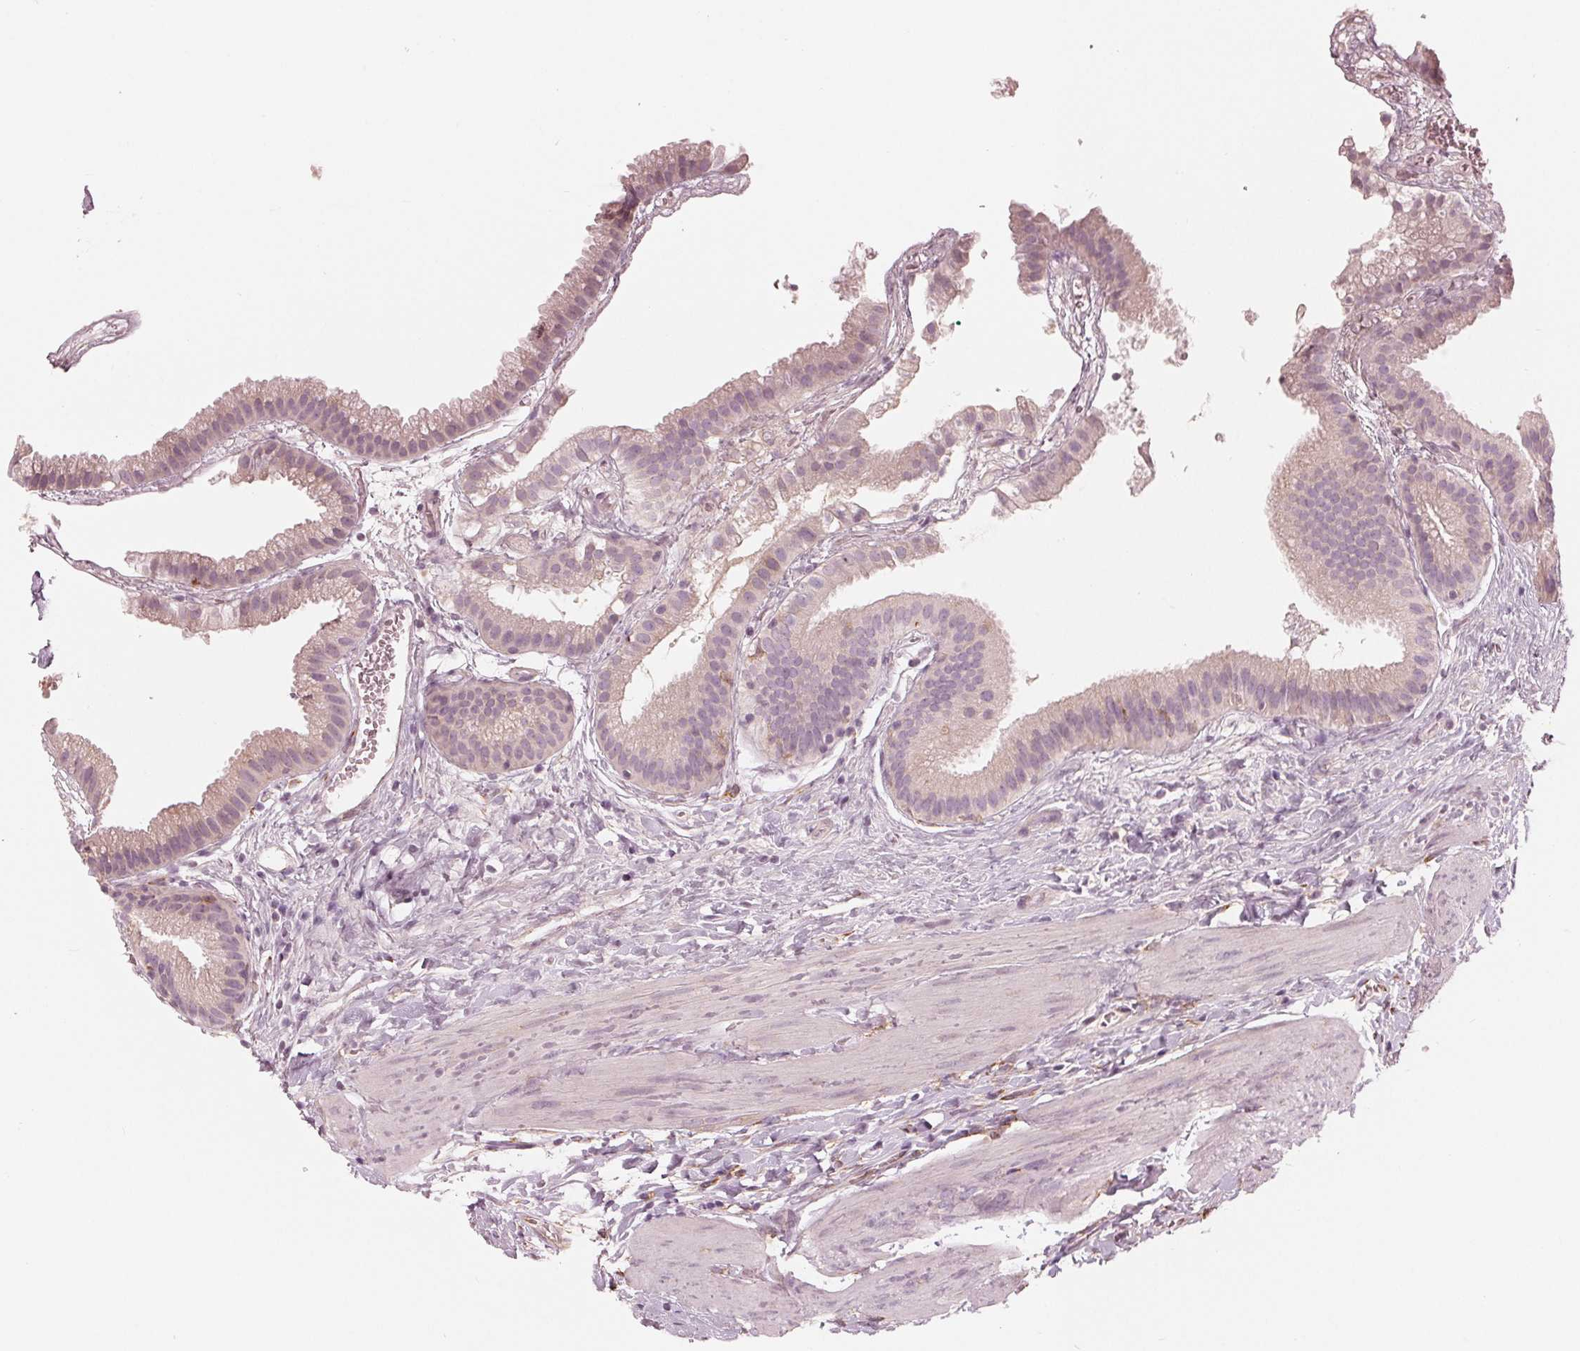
{"staining": {"intensity": "negative", "quantity": "none", "location": "none"}, "tissue": "gallbladder", "cell_type": "Glandular cells", "image_type": "normal", "snomed": [{"axis": "morphology", "description": "Normal tissue, NOS"}, {"axis": "topography", "description": "Gallbladder"}], "caption": "Immunohistochemical staining of benign gallbladder reveals no significant positivity in glandular cells. The staining is performed using DAB (3,3'-diaminobenzidine) brown chromogen with nuclei counter-stained in using hematoxylin.", "gene": "IKBIP", "patient": {"sex": "female", "age": 63}}